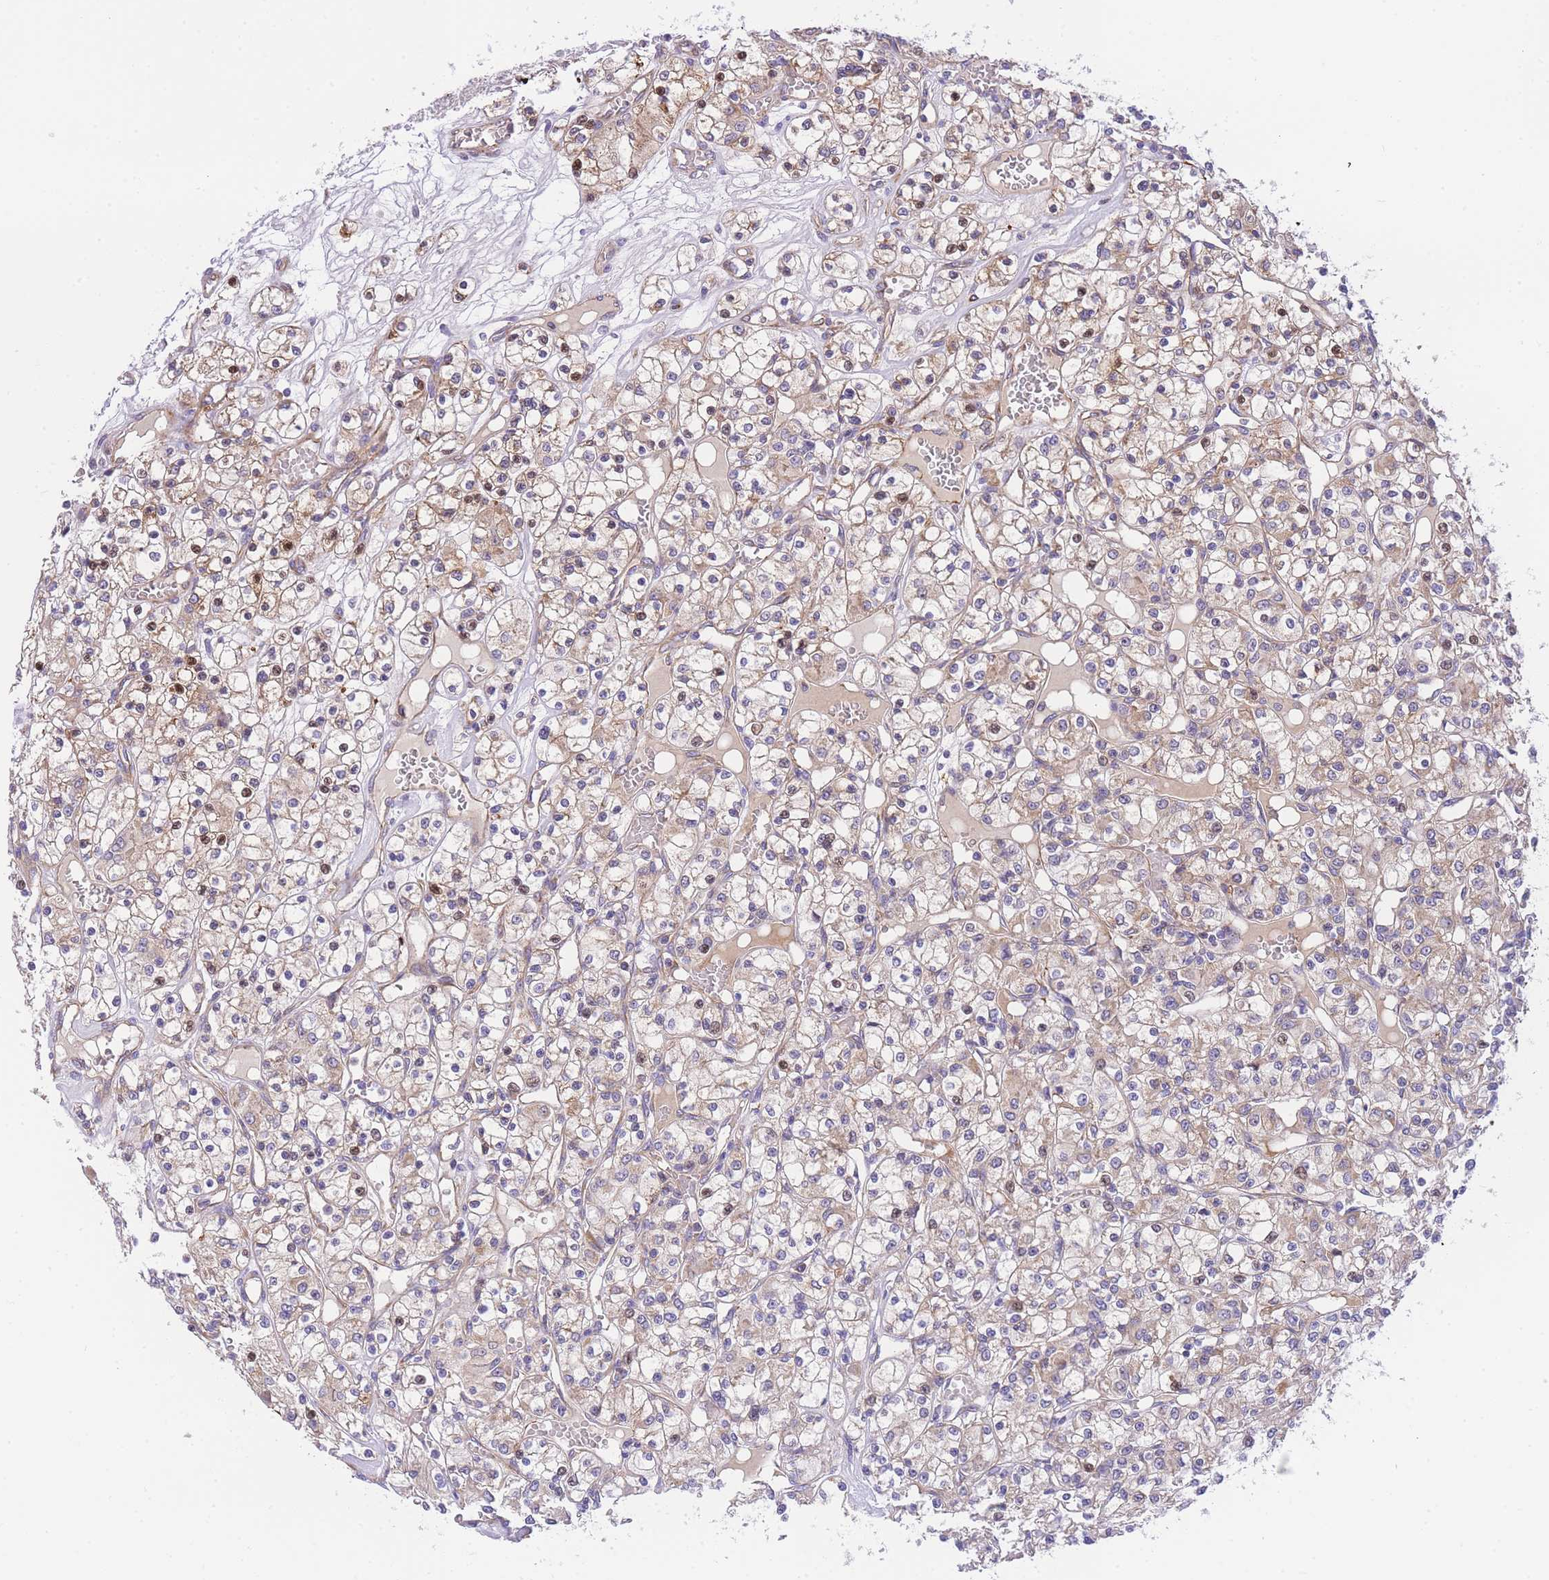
{"staining": {"intensity": "weak", "quantity": "25%-75%", "location": "cytoplasmic/membranous"}, "tissue": "renal cancer", "cell_type": "Tumor cells", "image_type": "cancer", "snomed": [{"axis": "morphology", "description": "Adenocarcinoma, NOS"}, {"axis": "topography", "description": "Kidney"}], "caption": "About 25%-75% of tumor cells in renal adenocarcinoma exhibit weak cytoplasmic/membranous protein positivity as visualized by brown immunohistochemical staining.", "gene": "MTRES1", "patient": {"sex": "female", "age": 59}}